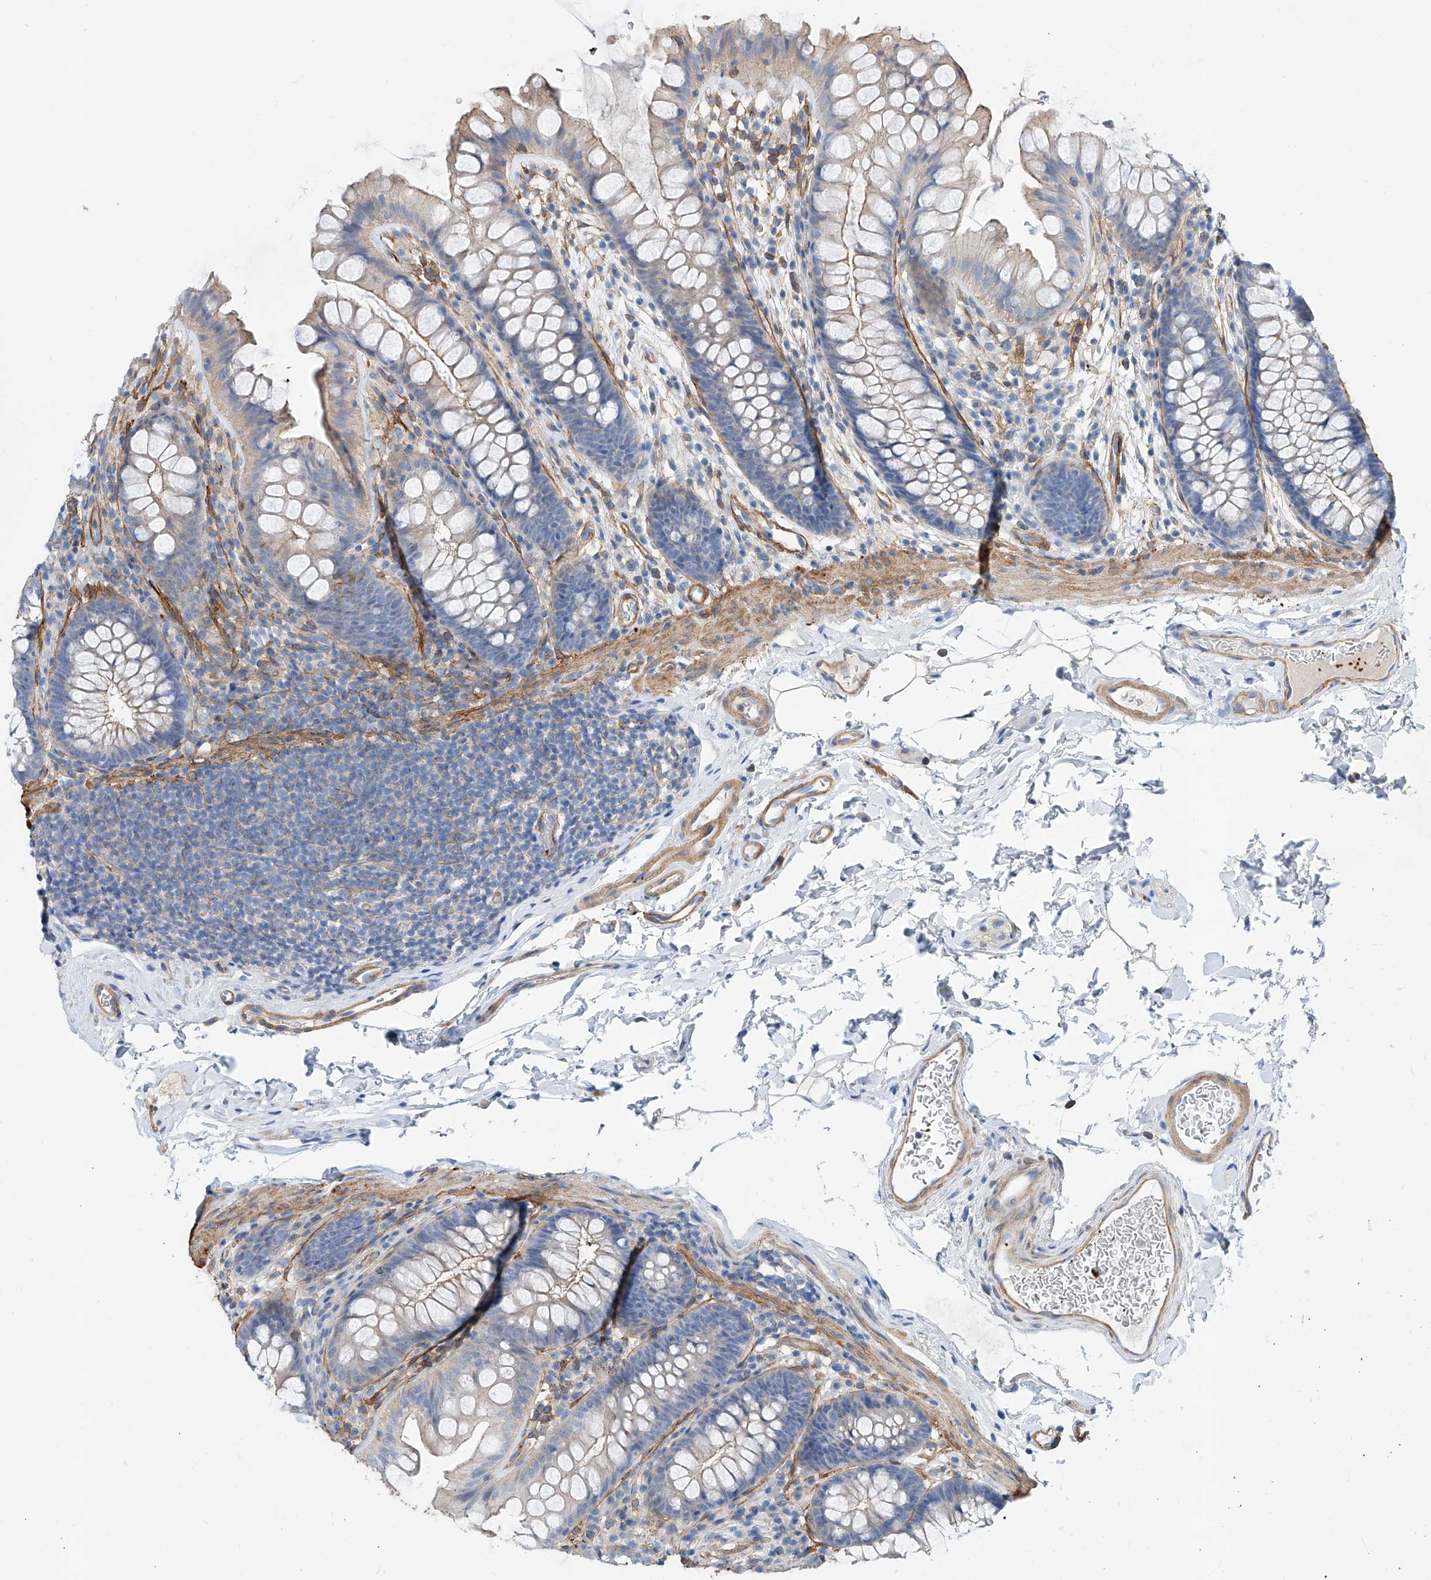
{"staining": {"intensity": "moderate", "quantity": ">75%", "location": "cytoplasmic/membranous"}, "tissue": "colon", "cell_type": "Endothelial cells", "image_type": "normal", "snomed": [{"axis": "morphology", "description": "Normal tissue, NOS"}, {"axis": "topography", "description": "Colon"}], "caption": "About >75% of endothelial cells in benign colon exhibit moderate cytoplasmic/membranous protein positivity as visualized by brown immunohistochemical staining.", "gene": "TAS2R60", "patient": {"sex": "female", "age": 62}}